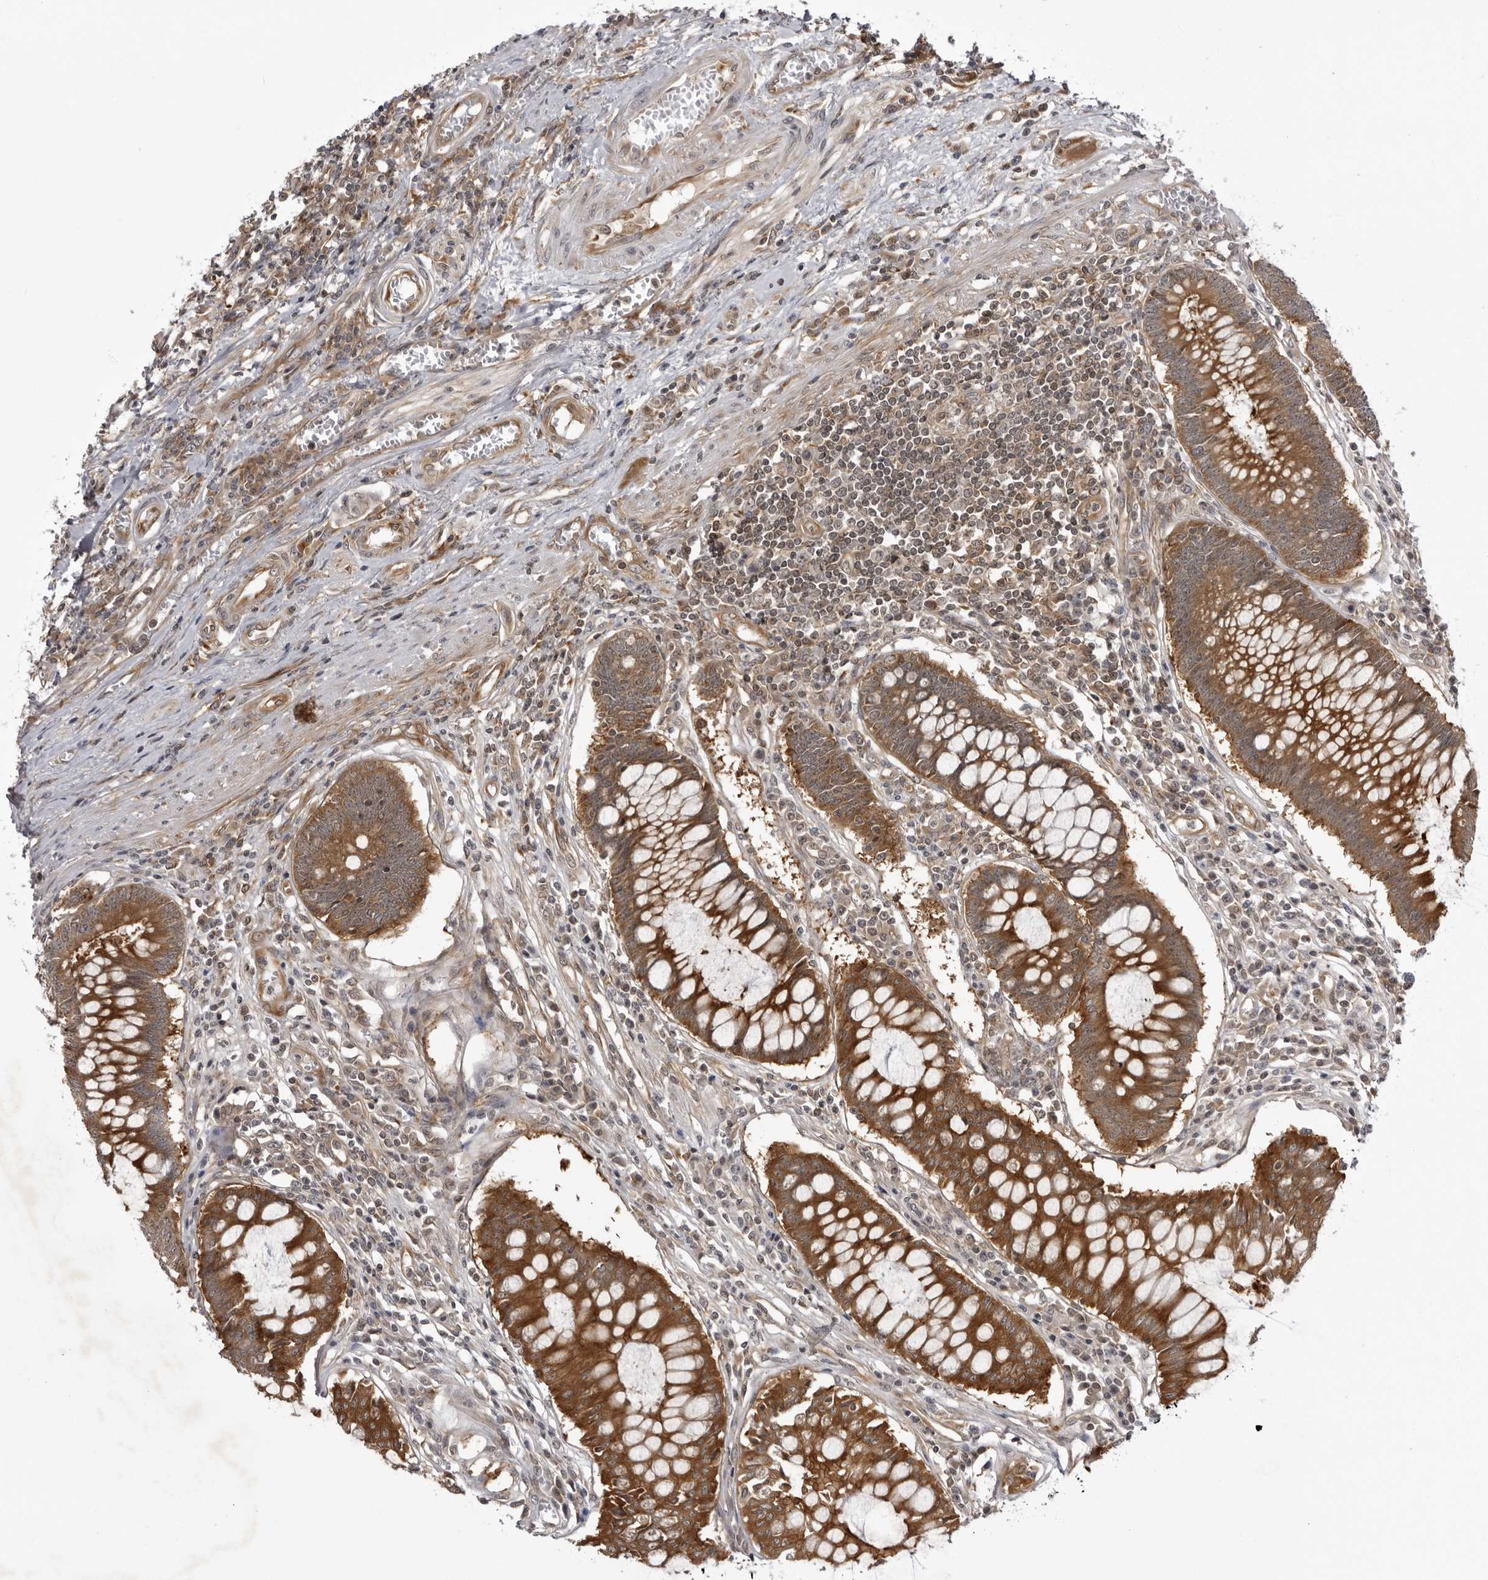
{"staining": {"intensity": "moderate", "quantity": ">75%", "location": "cytoplasmic/membranous"}, "tissue": "colorectal cancer", "cell_type": "Tumor cells", "image_type": "cancer", "snomed": [{"axis": "morphology", "description": "Adenocarcinoma, NOS"}, {"axis": "topography", "description": "Rectum"}], "caption": "IHC (DAB) staining of human colorectal cancer demonstrates moderate cytoplasmic/membranous protein positivity in about >75% of tumor cells. (Stains: DAB (3,3'-diaminobenzidine) in brown, nuclei in blue, Microscopy: brightfield microscopy at high magnification).", "gene": "USP43", "patient": {"sex": "male", "age": 84}}